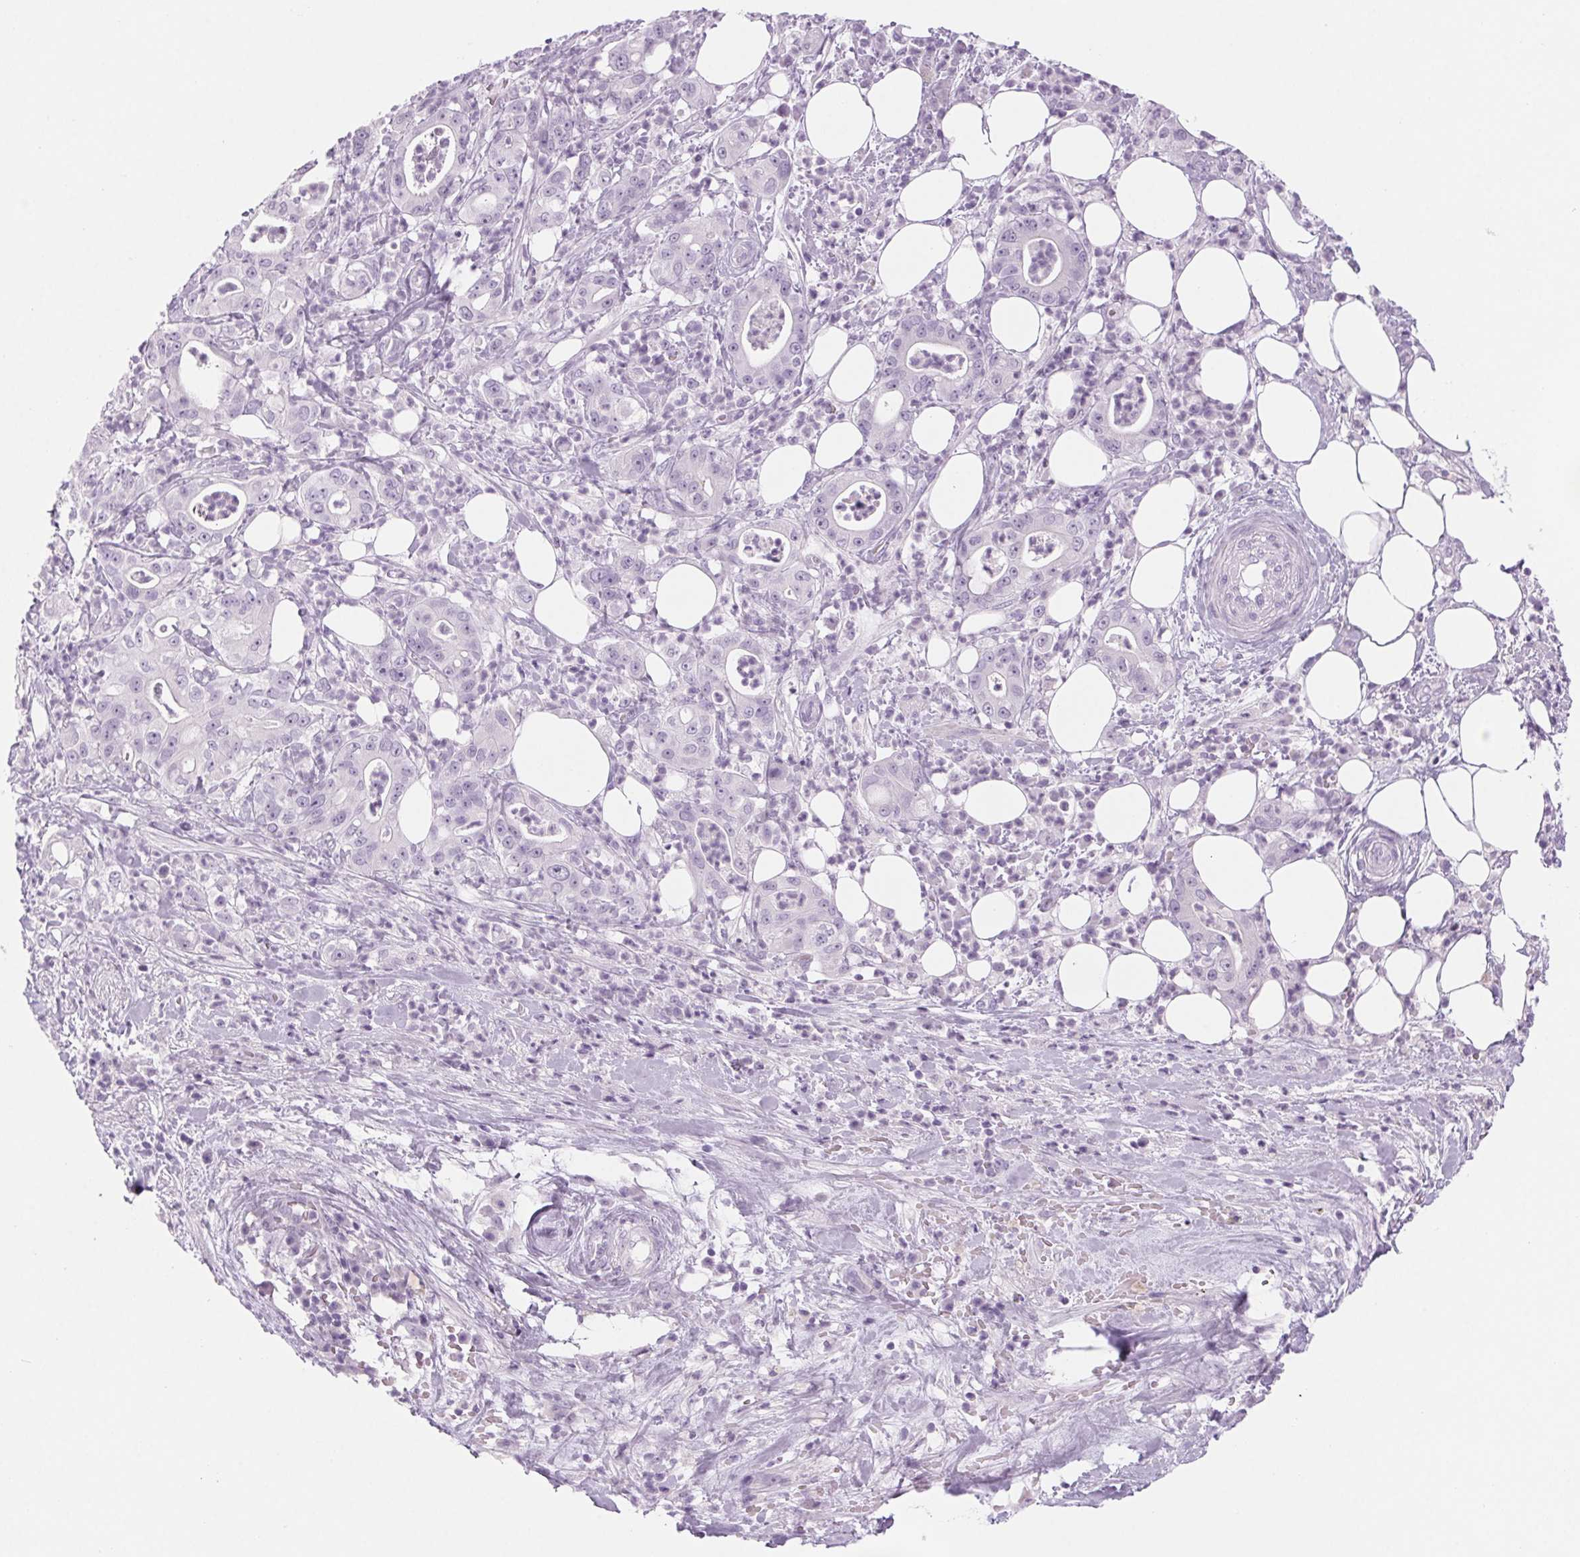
{"staining": {"intensity": "negative", "quantity": "none", "location": "none"}, "tissue": "pancreatic cancer", "cell_type": "Tumor cells", "image_type": "cancer", "snomed": [{"axis": "morphology", "description": "Adenocarcinoma, NOS"}, {"axis": "topography", "description": "Pancreas"}], "caption": "Immunohistochemistry of adenocarcinoma (pancreatic) reveals no expression in tumor cells.", "gene": "LRP2", "patient": {"sex": "male", "age": 71}}